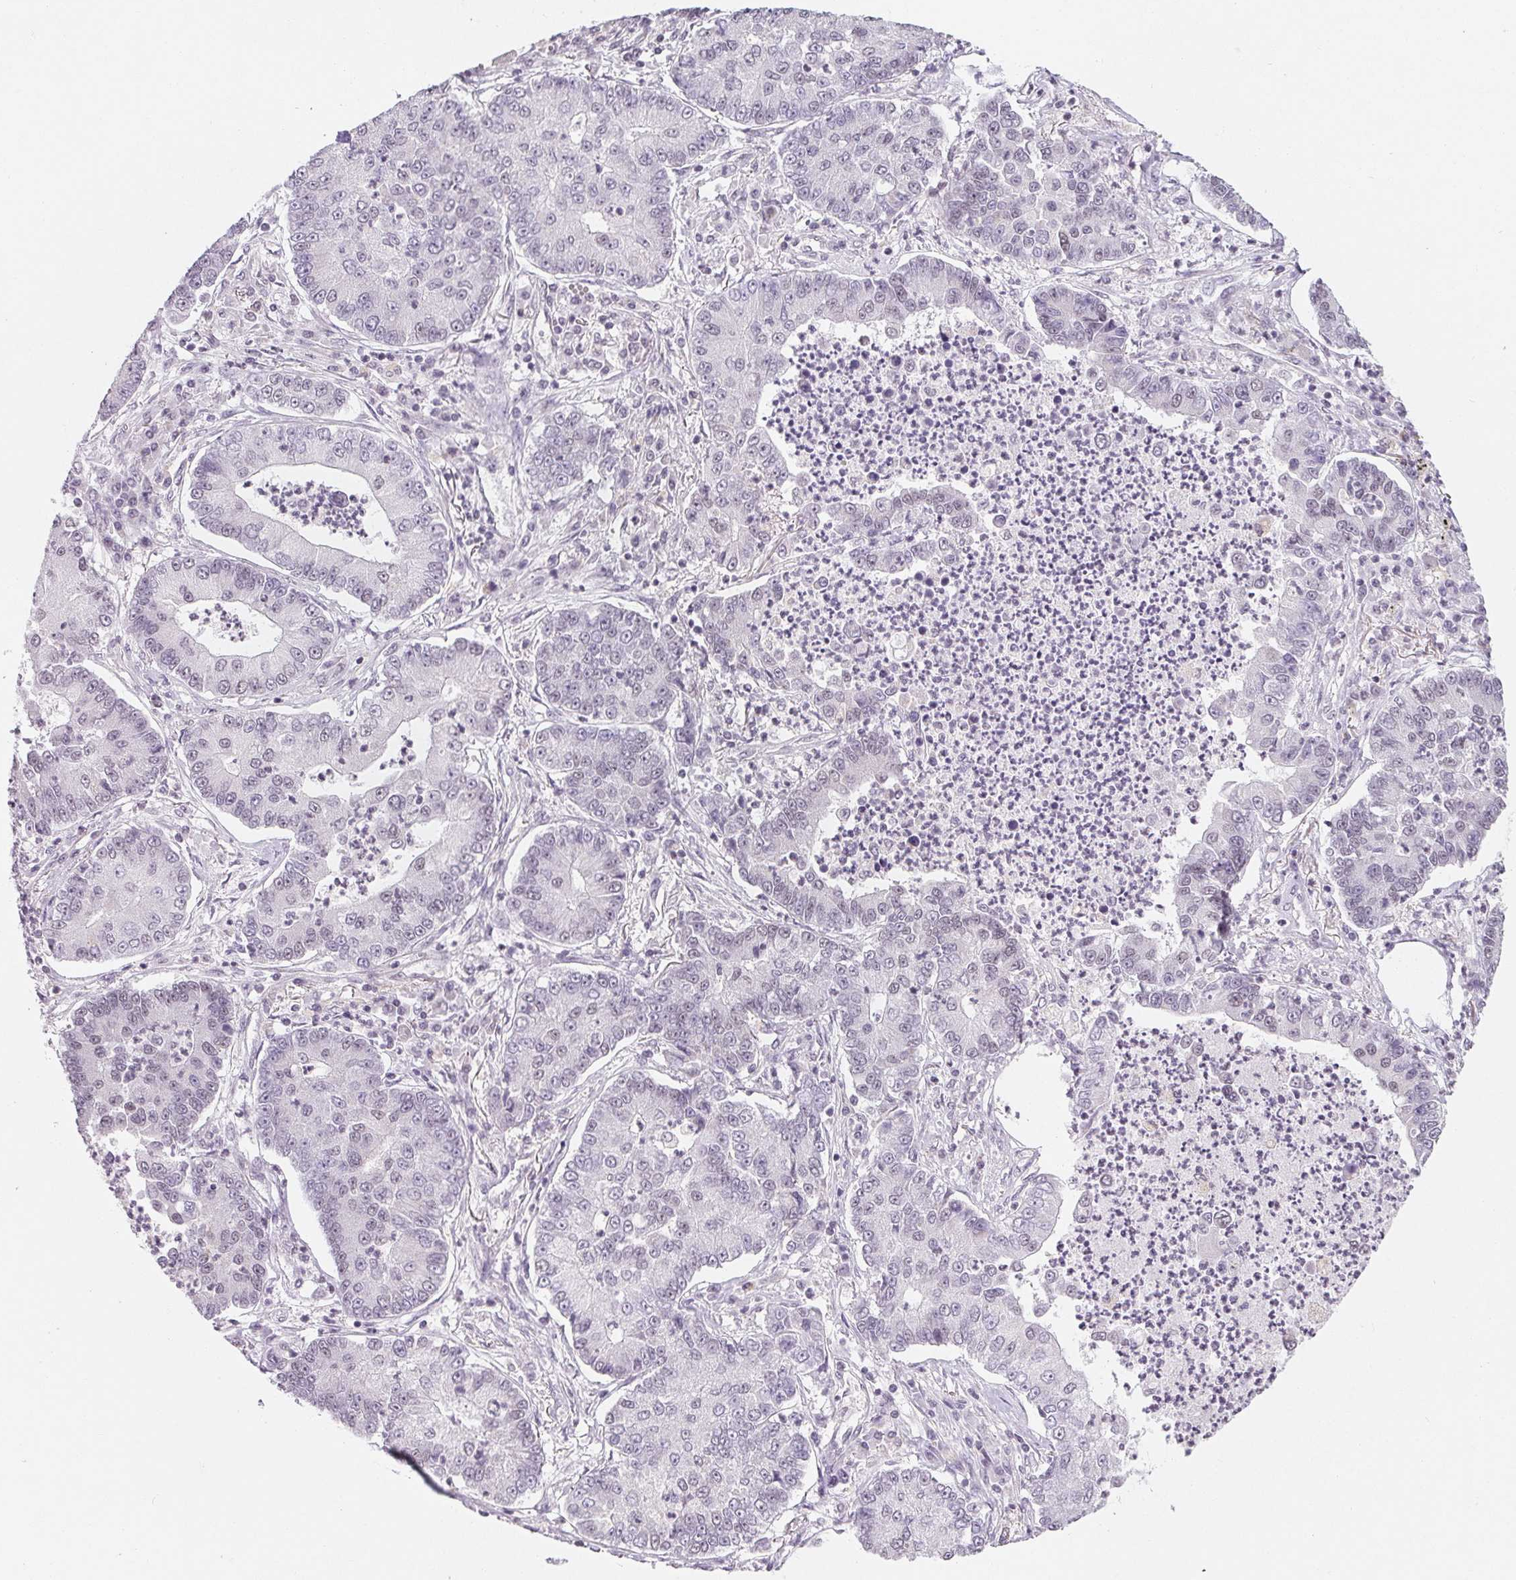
{"staining": {"intensity": "negative", "quantity": "none", "location": "none"}, "tissue": "lung cancer", "cell_type": "Tumor cells", "image_type": "cancer", "snomed": [{"axis": "morphology", "description": "Adenocarcinoma, NOS"}, {"axis": "topography", "description": "Lung"}], "caption": "This is a photomicrograph of immunohistochemistry (IHC) staining of lung adenocarcinoma, which shows no positivity in tumor cells.", "gene": "NXF3", "patient": {"sex": "female", "age": 57}}